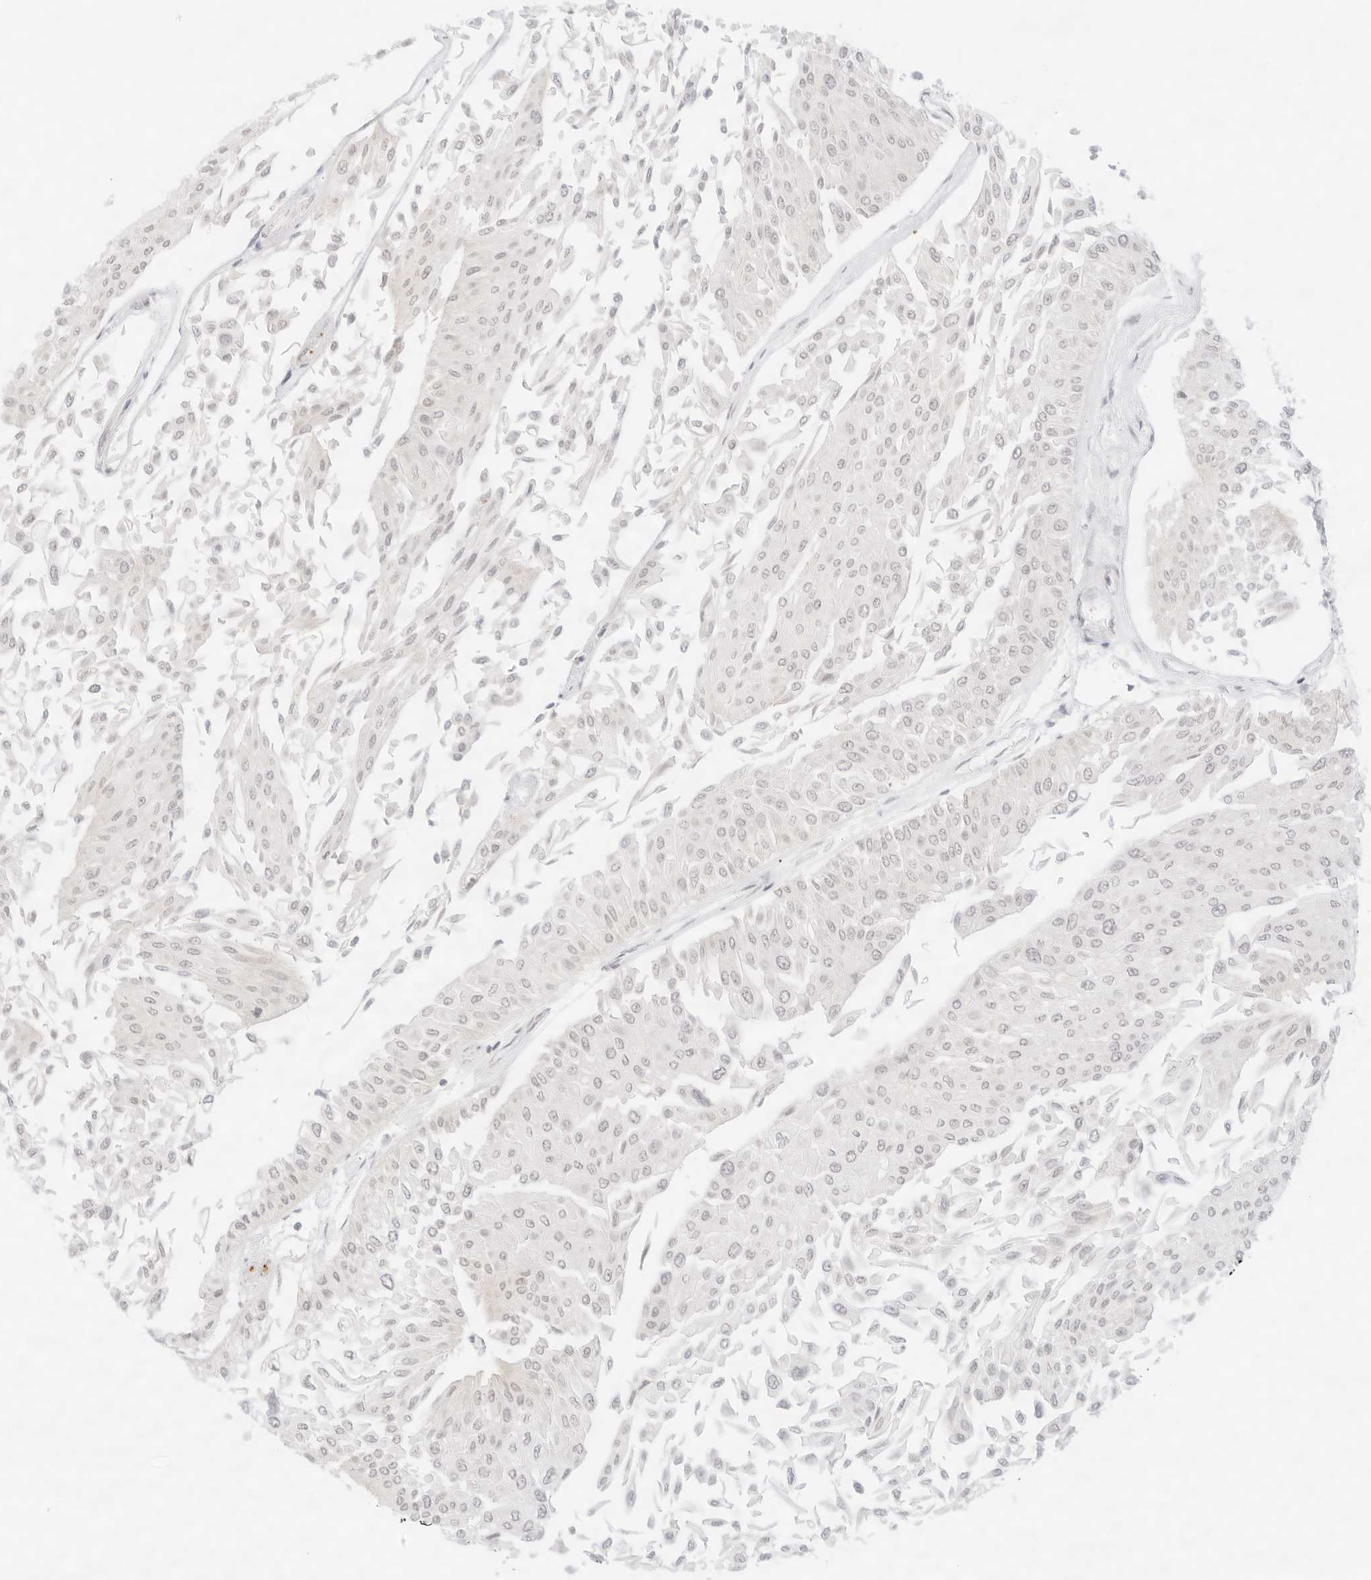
{"staining": {"intensity": "negative", "quantity": "none", "location": "none"}, "tissue": "urothelial cancer", "cell_type": "Tumor cells", "image_type": "cancer", "snomed": [{"axis": "morphology", "description": "Urothelial carcinoma, Low grade"}, {"axis": "topography", "description": "Urinary bladder"}], "caption": "A micrograph of urothelial cancer stained for a protein reveals no brown staining in tumor cells. (Stains: DAB (3,3'-diaminobenzidine) IHC with hematoxylin counter stain, Microscopy: brightfield microscopy at high magnification).", "gene": "GNAS", "patient": {"sex": "male", "age": 67}}